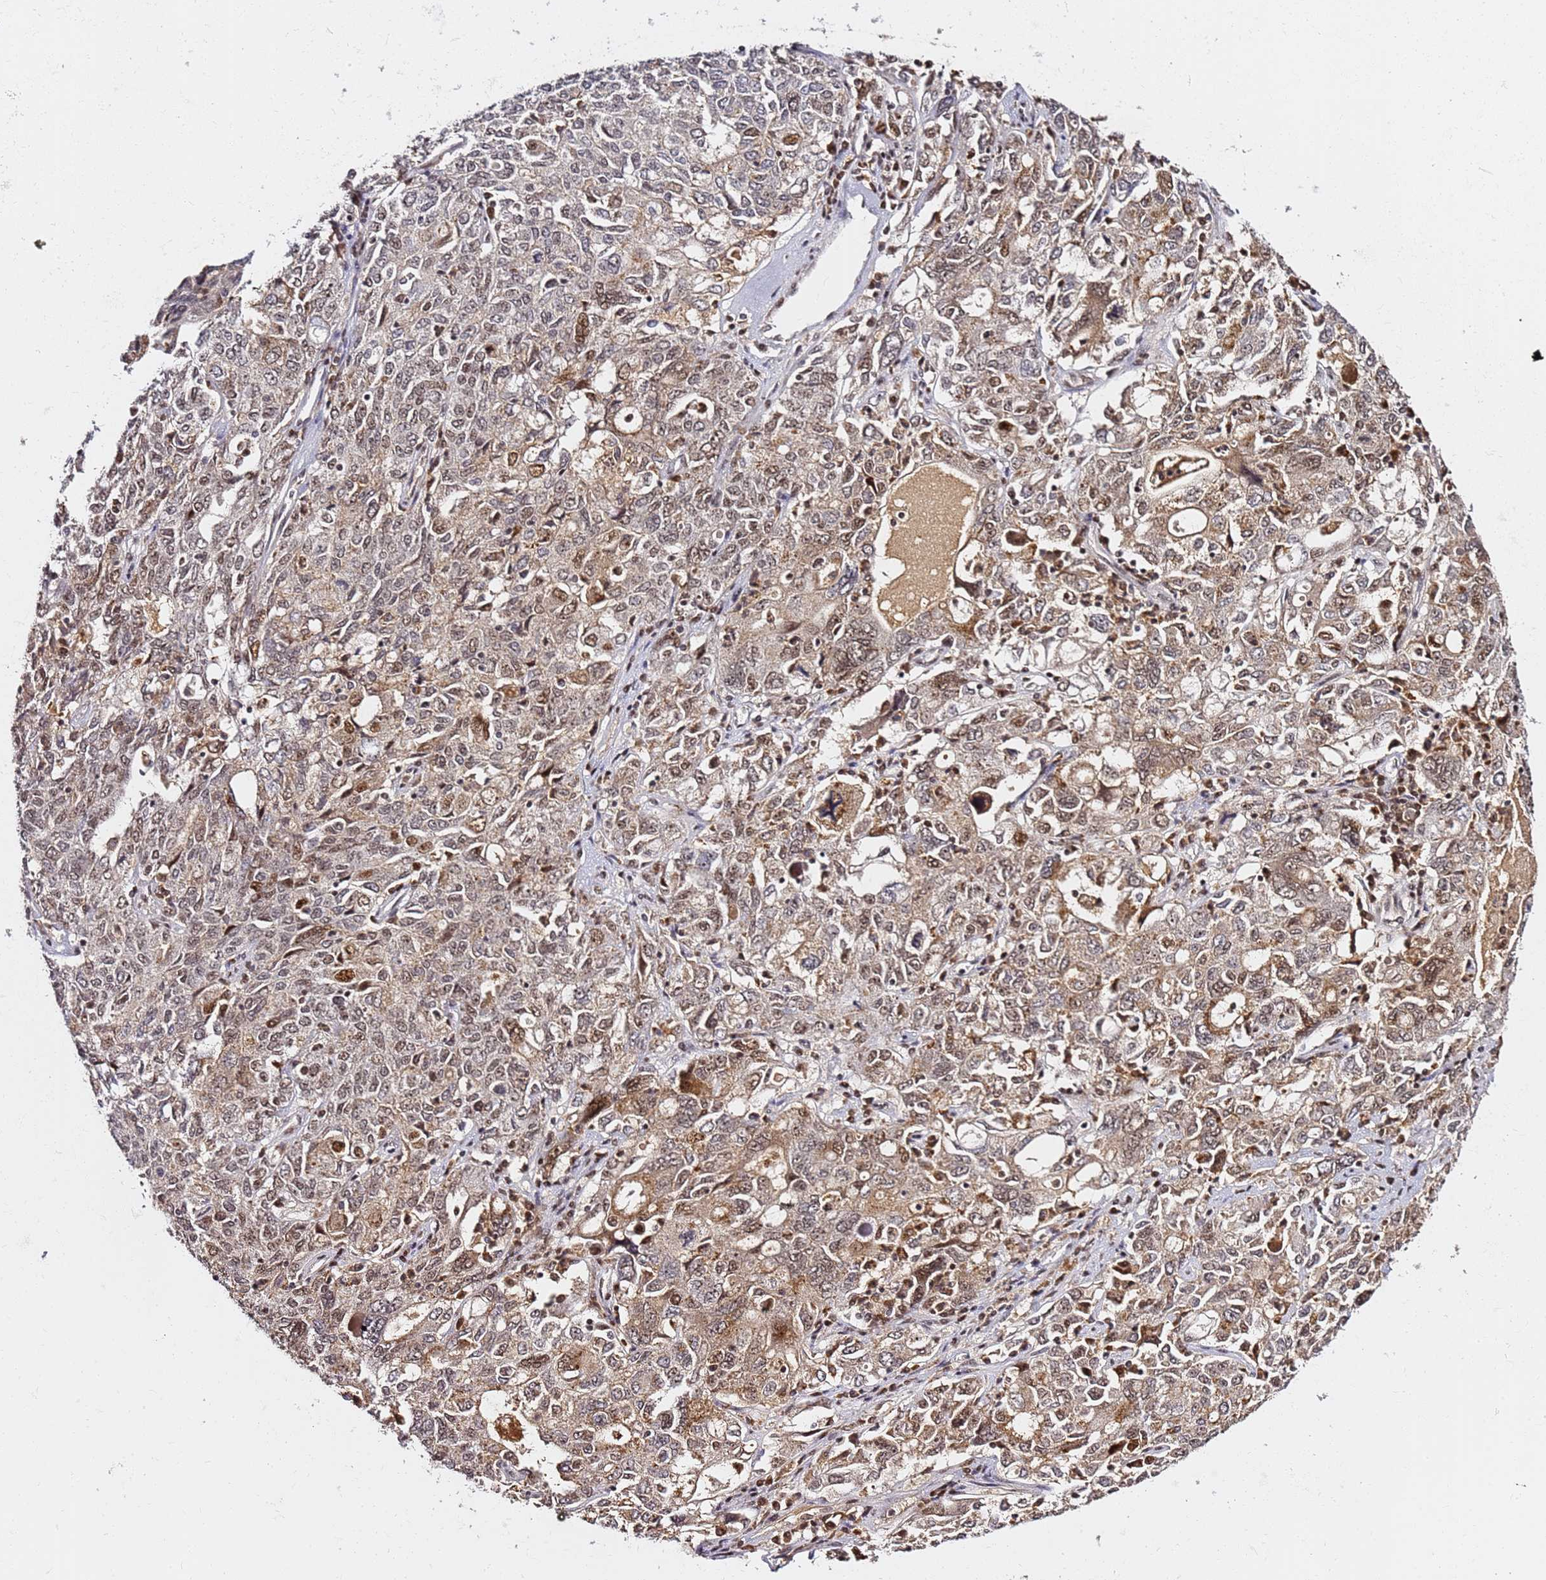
{"staining": {"intensity": "moderate", "quantity": ">75%", "location": "nuclear"}, "tissue": "ovarian cancer", "cell_type": "Tumor cells", "image_type": "cancer", "snomed": [{"axis": "morphology", "description": "Carcinoma, endometroid"}, {"axis": "topography", "description": "Ovary"}], "caption": "The histopathology image exhibits a brown stain indicating the presence of a protein in the nuclear of tumor cells in ovarian cancer (endometroid carcinoma).", "gene": "FCF1", "patient": {"sex": "female", "age": 62}}